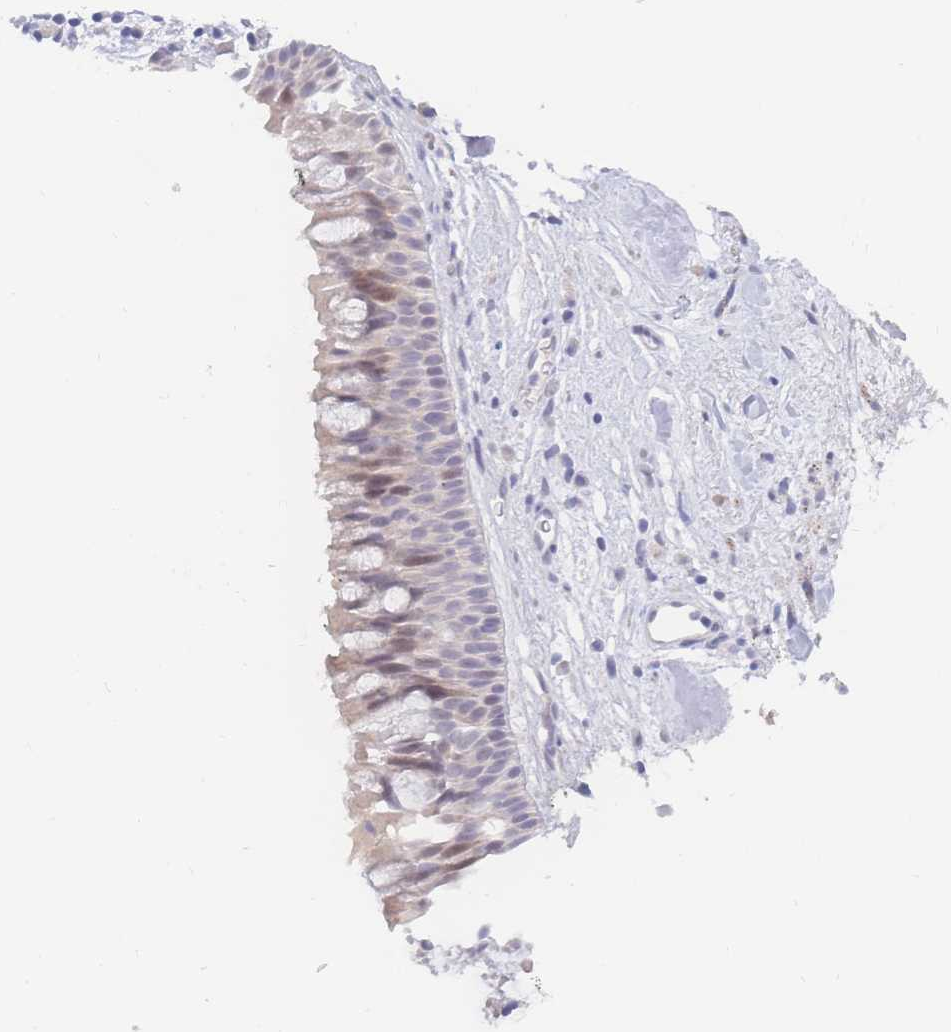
{"staining": {"intensity": "moderate", "quantity": "<25%", "location": "nuclear"}, "tissue": "nasopharynx", "cell_type": "Respiratory epithelial cells", "image_type": "normal", "snomed": [{"axis": "morphology", "description": "Normal tissue, NOS"}, {"axis": "morphology", "description": "Squamous cell carcinoma, NOS"}, {"axis": "topography", "description": "Nasopharynx"}, {"axis": "topography", "description": "Head-Neck"}], "caption": "DAB (3,3'-diaminobenzidine) immunohistochemical staining of unremarkable human nasopharynx exhibits moderate nuclear protein staining in approximately <25% of respiratory epithelial cells.", "gene": "PRSS22", "patient": {"sex": "male", "age": 85}}